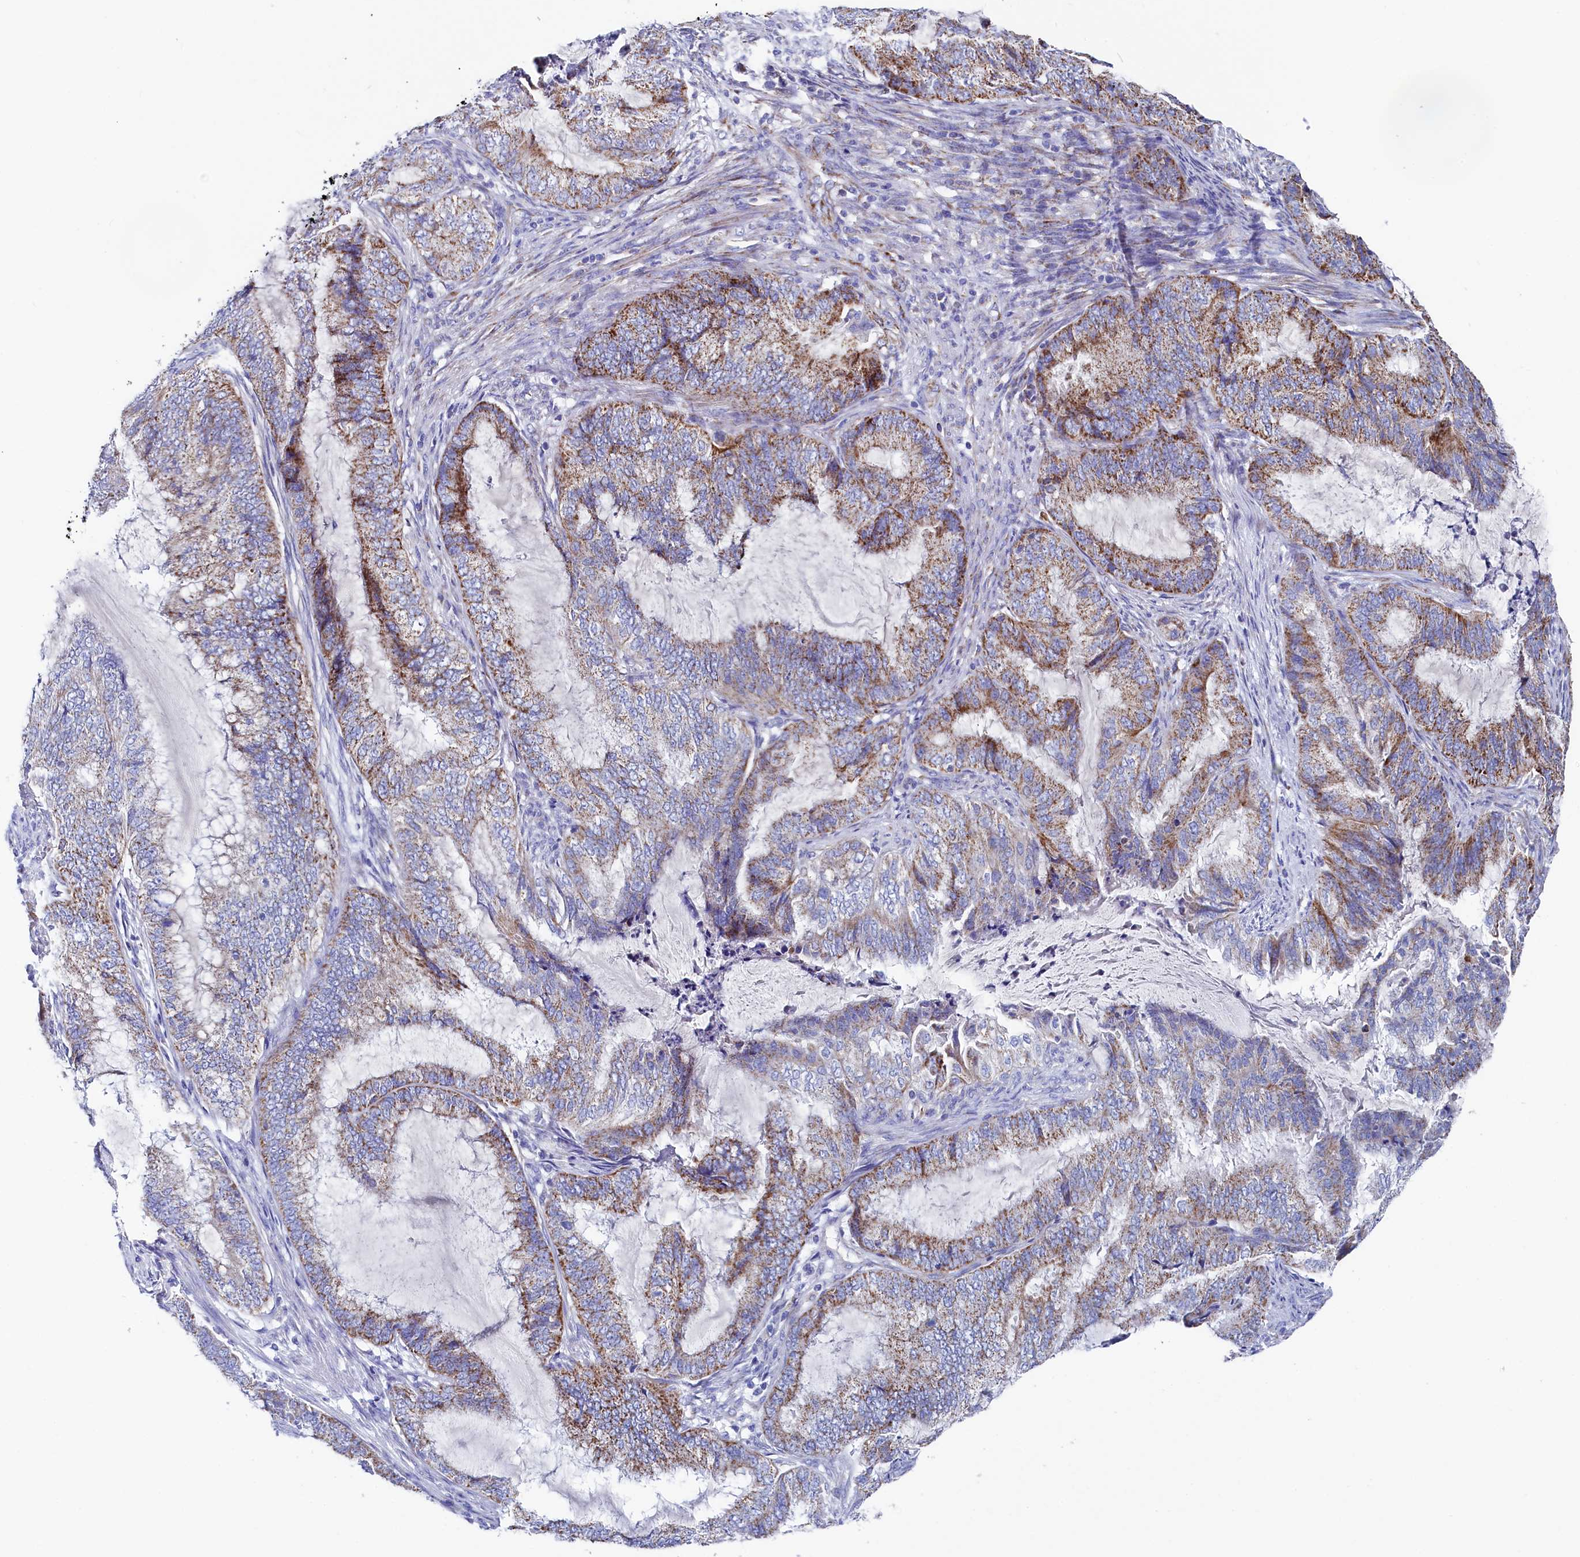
{"staining": {"intensity": "moderate", "quantity": ">75%", "location": "cytoplasmic/membranous"}, "tissue": "endometrial cancer", "cell_type": "Tumor cells", "image_type": "cancer", "snomed": [{"axis": "morphology", "description": "Adenocarcinoma, NOS"}, {"axis": "topography", "description": "Endometrium"}], "caption": "Approximately >75% of tumor cells in endometrial cancer reveal moderate cytoplasmic/membranous protein staining as visualized by brown immunohistochemical staining.", "gene": "MMAB", "patient": {"sex": "female", "age": 51}}